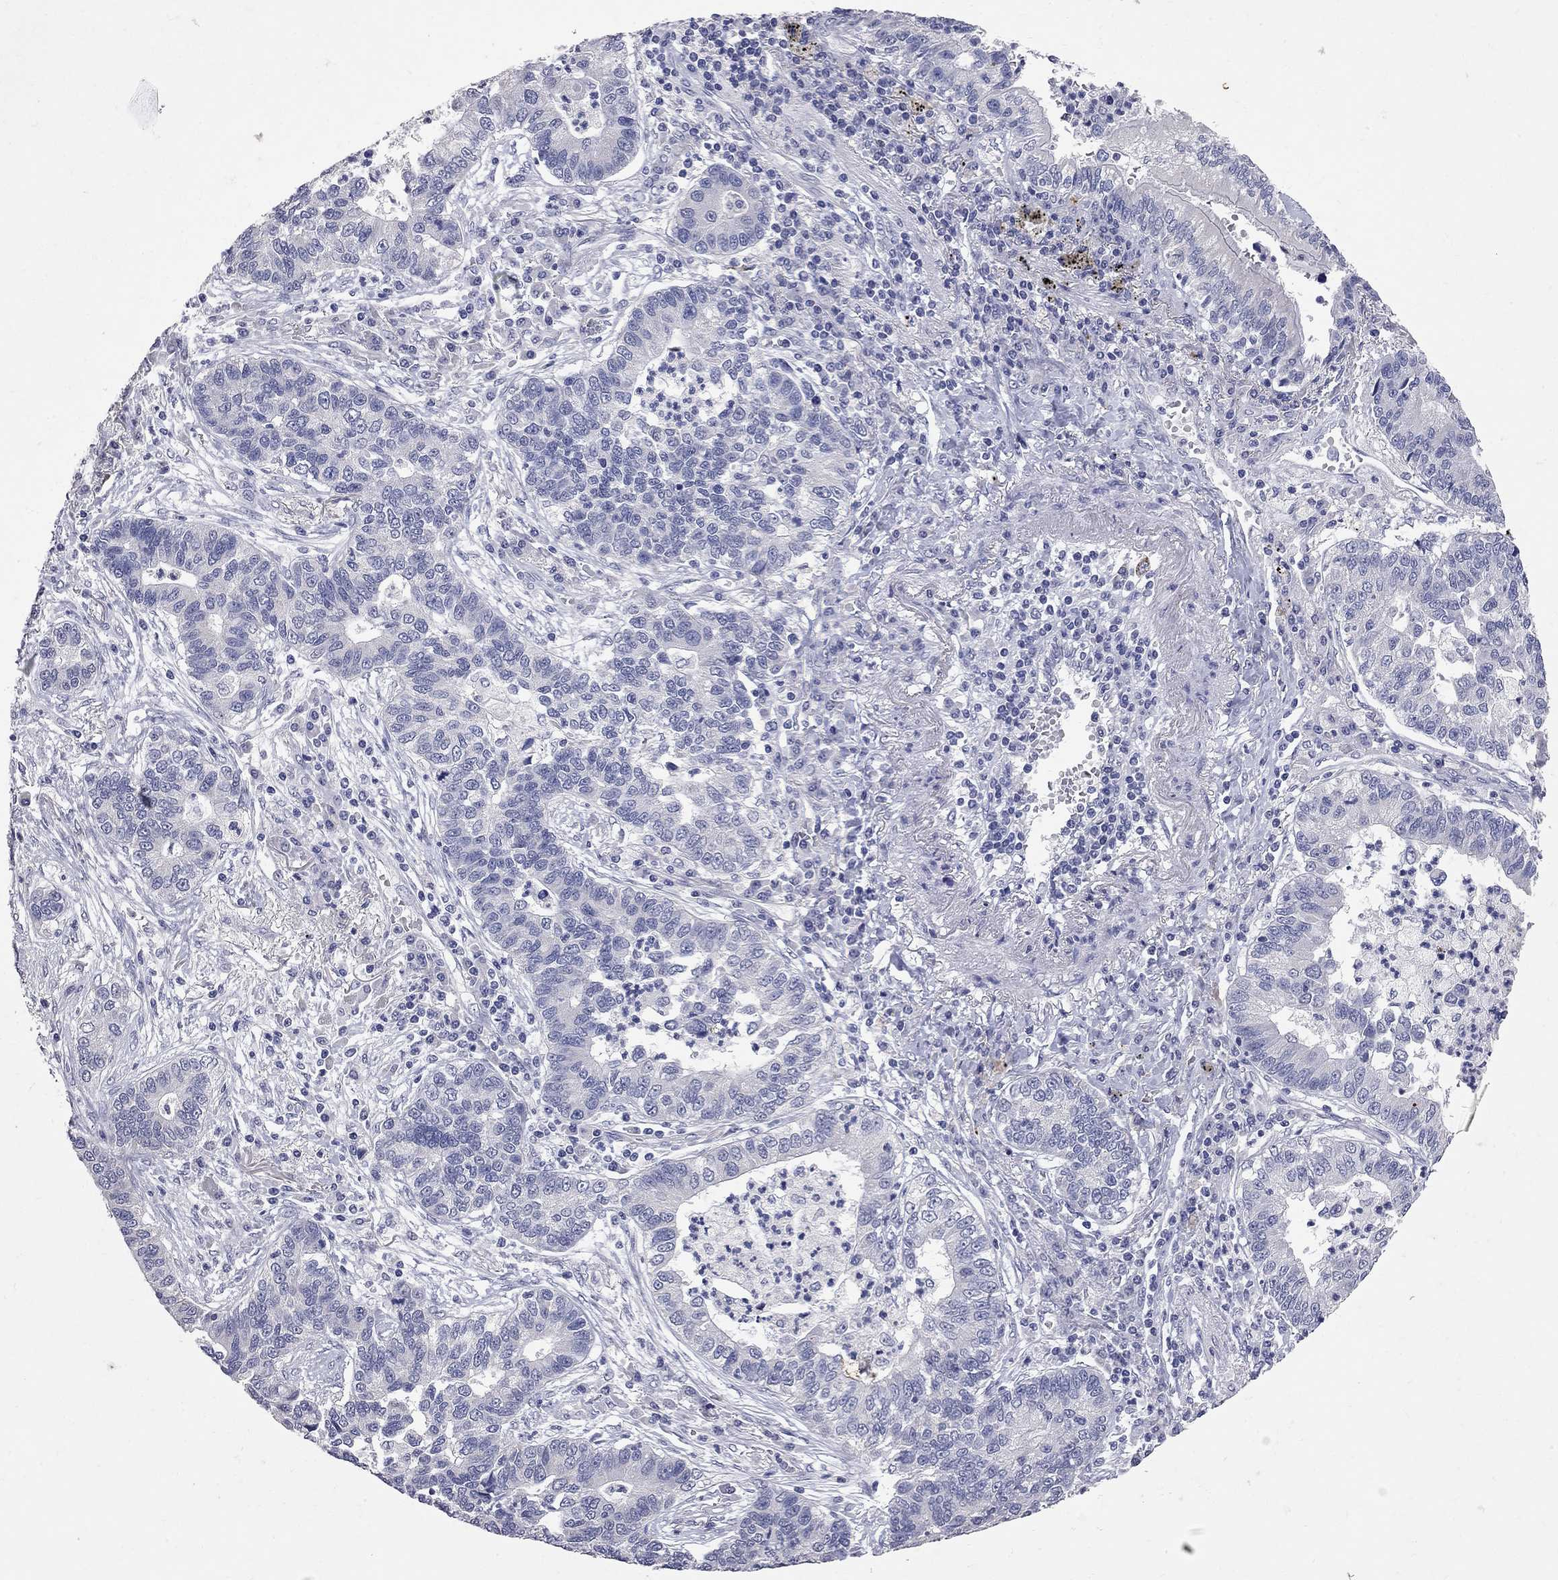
{"staining": {"intensity": "negative", "quantity": "none", "location": "none"}, "tissue": "lung cancer", "cell_type": "Tumor cells", "image_type": "cancer", "snomed": [{"axis": "morphology", "description": "Adenocarcinoma, NOS"}, {"axis": "topography", "description": "Lung"}], "caption": "The histopathology image reveals no significant staining in tumor cells of adenocarcinoma (lung).", "gene": "NOS2", "patient": {"sex": "female", "age": 57}}